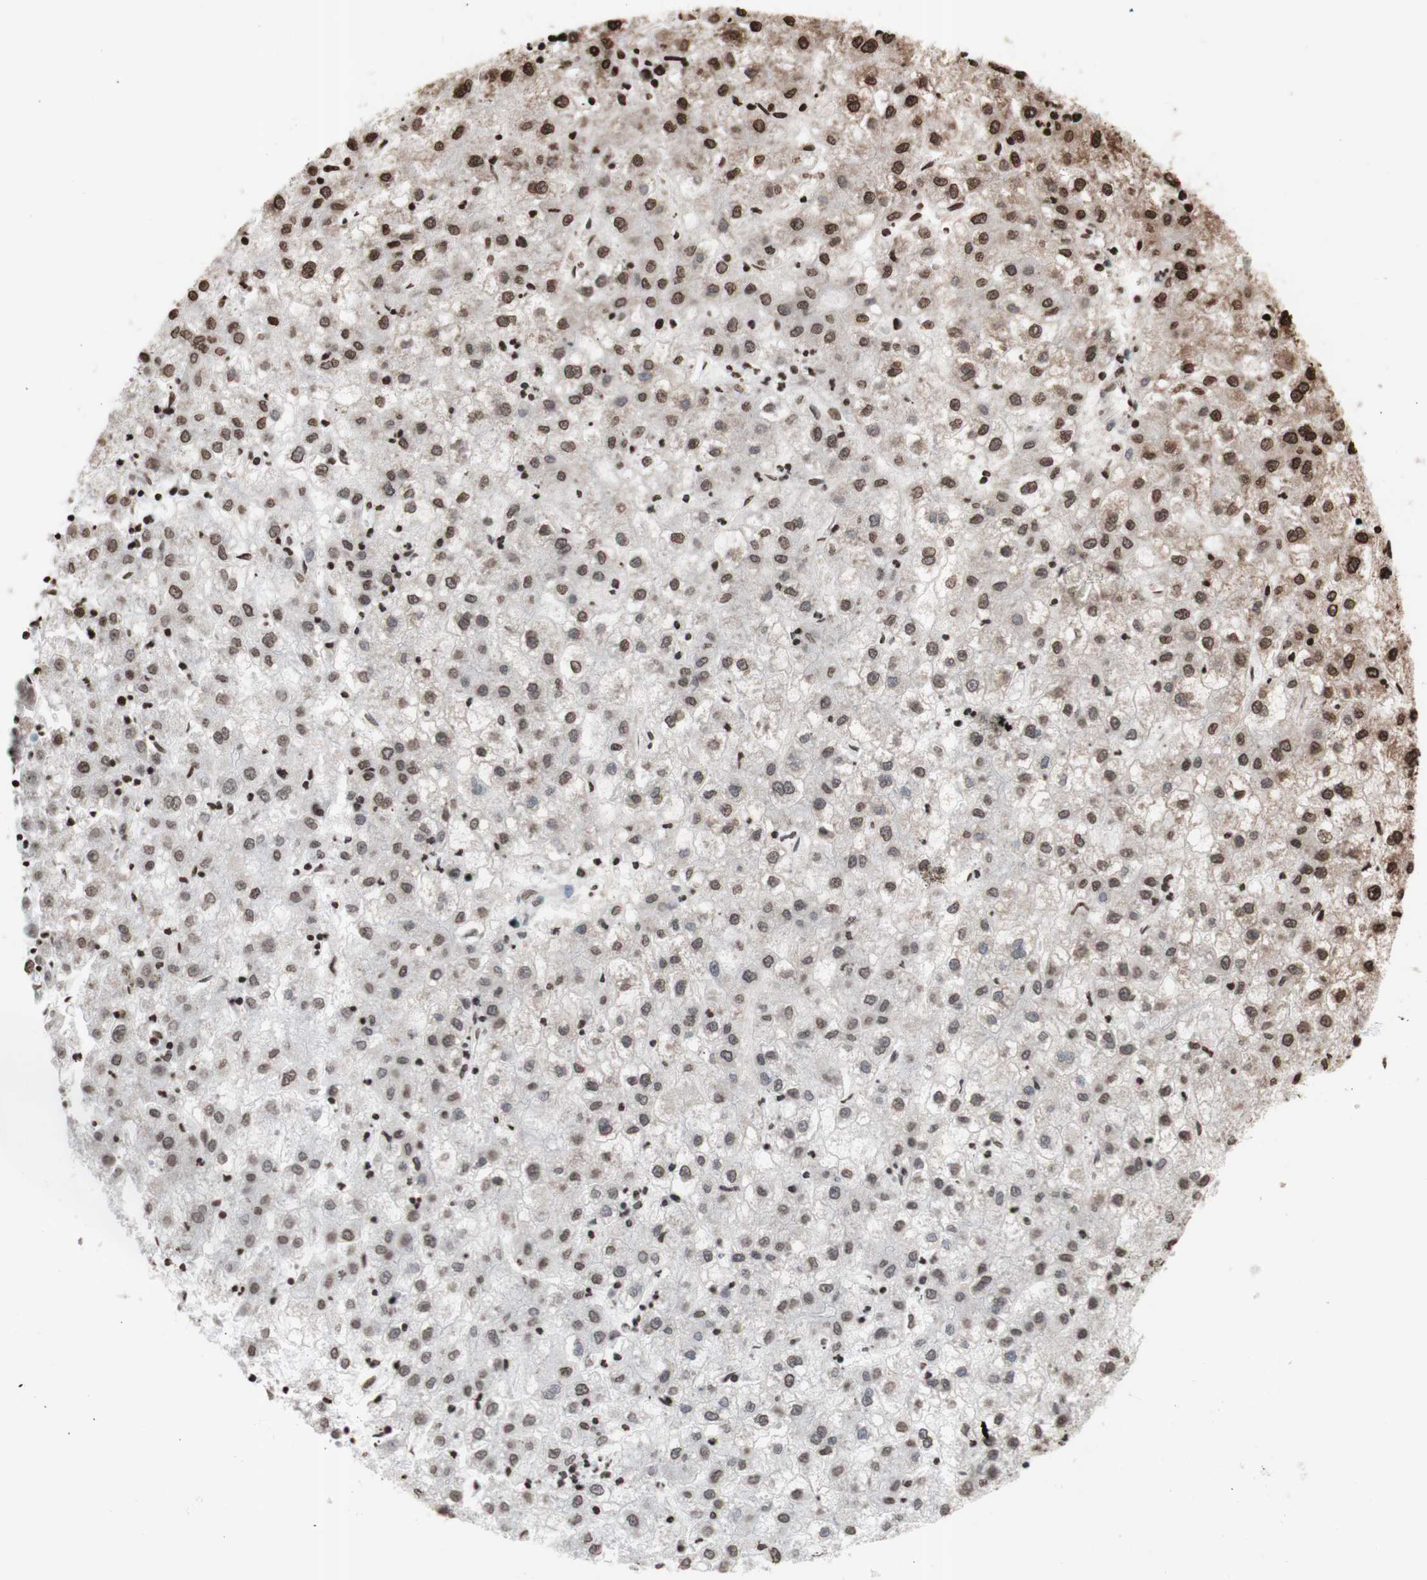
{"staining": {"intensity": "moderate", "quantity": "25%-75%", "location": "nuclear"}, "tissue": "liver cancer", "cell_type": "Tumor cells", "image_type": "cancer", "snomed": [{"axis": "morphology", "description": "Carcinoma, Hepatocellular, NOS"}, {"axis": "topography", "description": "Liver"}], "caption": "A brown stain shows moderate nuclear staining of a protein in hepatocellular carcinoma (liver) tumor cells. (DAB (3,3'-diaminobenzidine) = brown stain, brightfield microscopy at high magnification).", "gene": "SNAI2", "patient": {"sex": "male", "age": 72}}